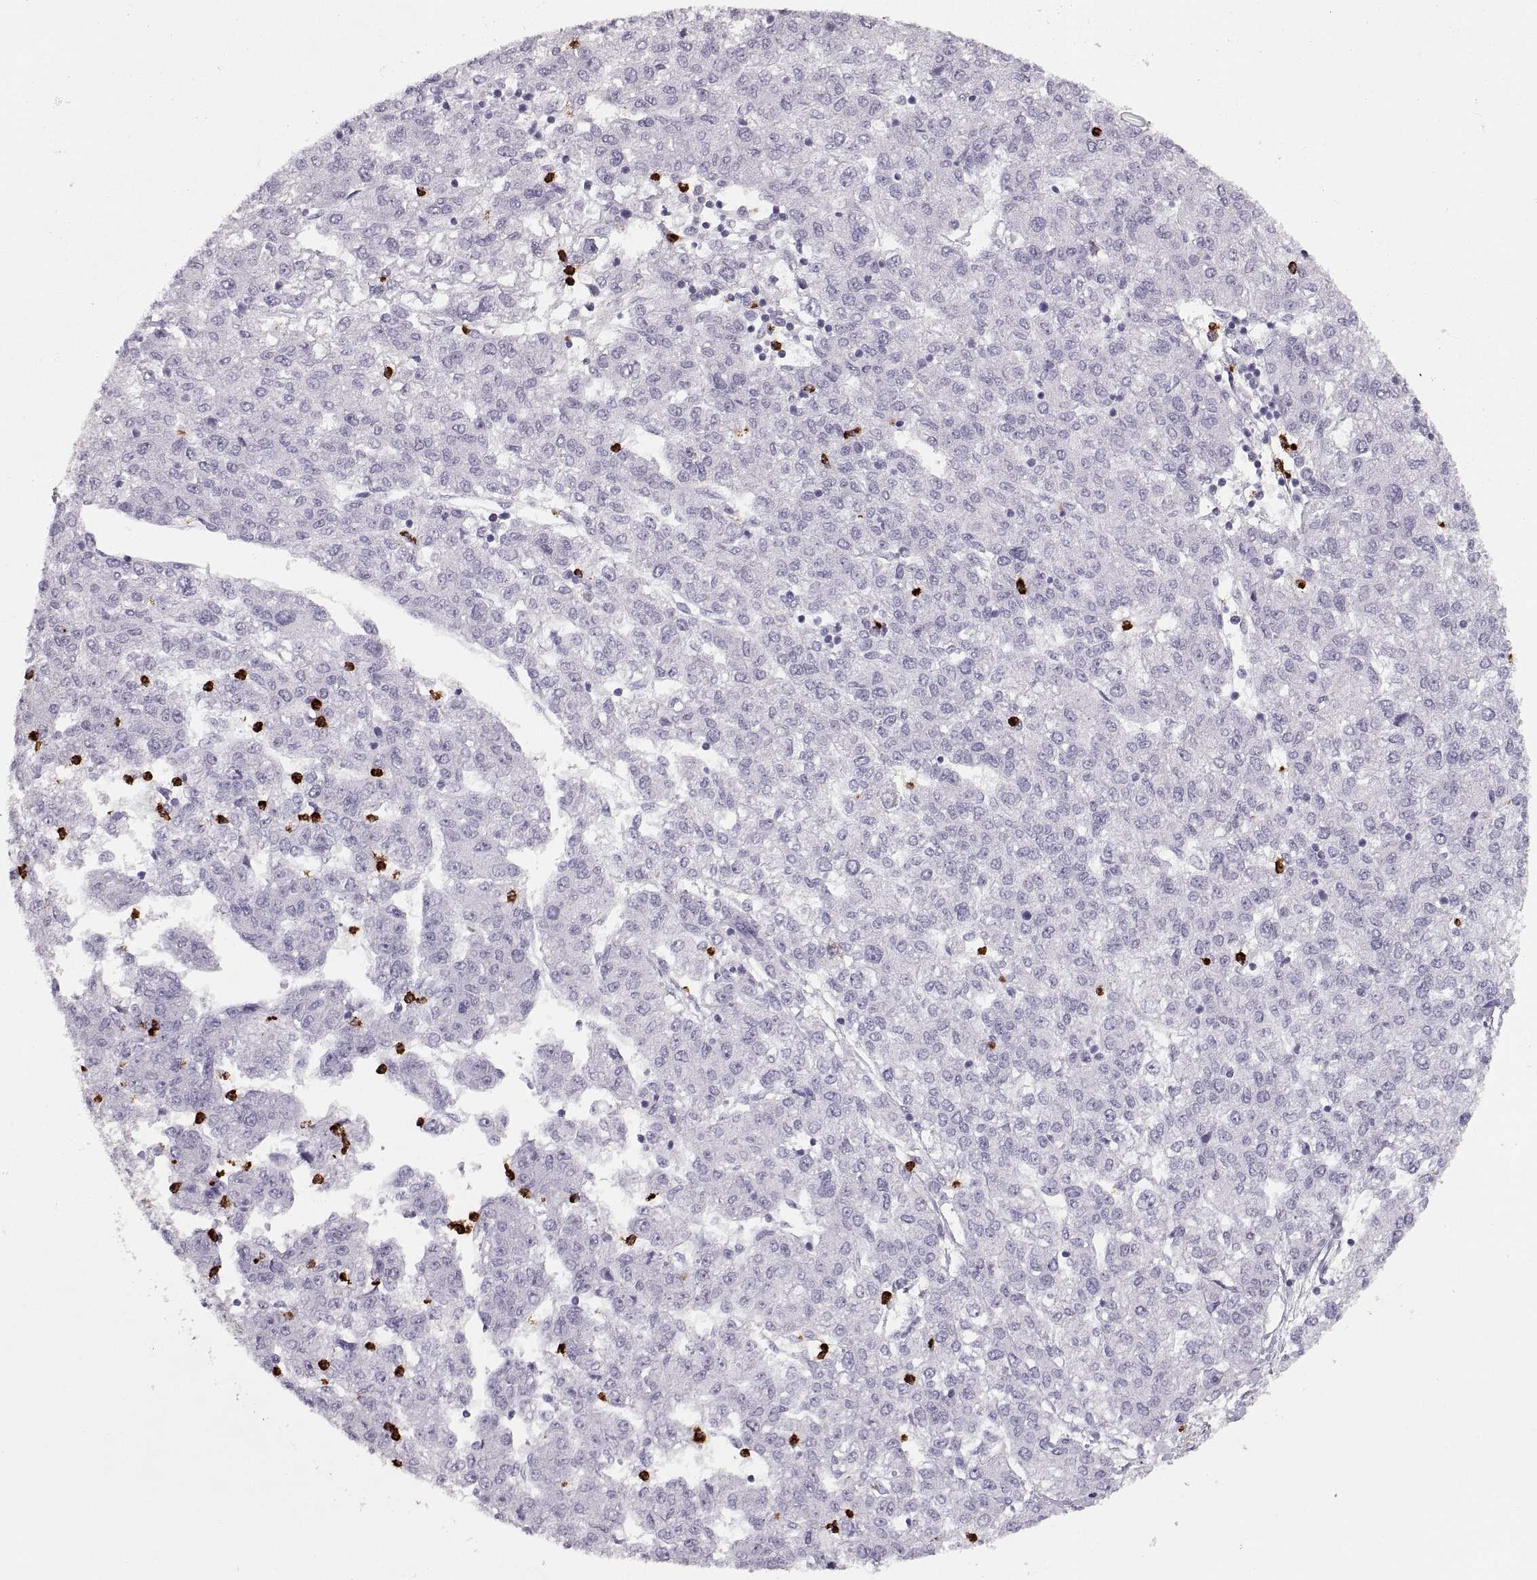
{"staining": {"intensity": "negative", "quantity": "none", "location": "none"}, "tissue": "liver cancer", "cell_type": "Tumor cells", "image_type": "cancer", "snomed": [{"axis": "morphology", "description": "Carcinoma, Hepatocellular, NOS"}, {"axis": "topography", "description": "Liver"}], "caption": "This photomicrograph is of liver hepatocellular carcinoma stained with immunohistochemistry (IHC) to label a protein in brown with the nuclei are counter-stained blue. There is no positivity in tumor cells.", "gene": "MILR1", "patient": {"sex": "male", "age": 56}}